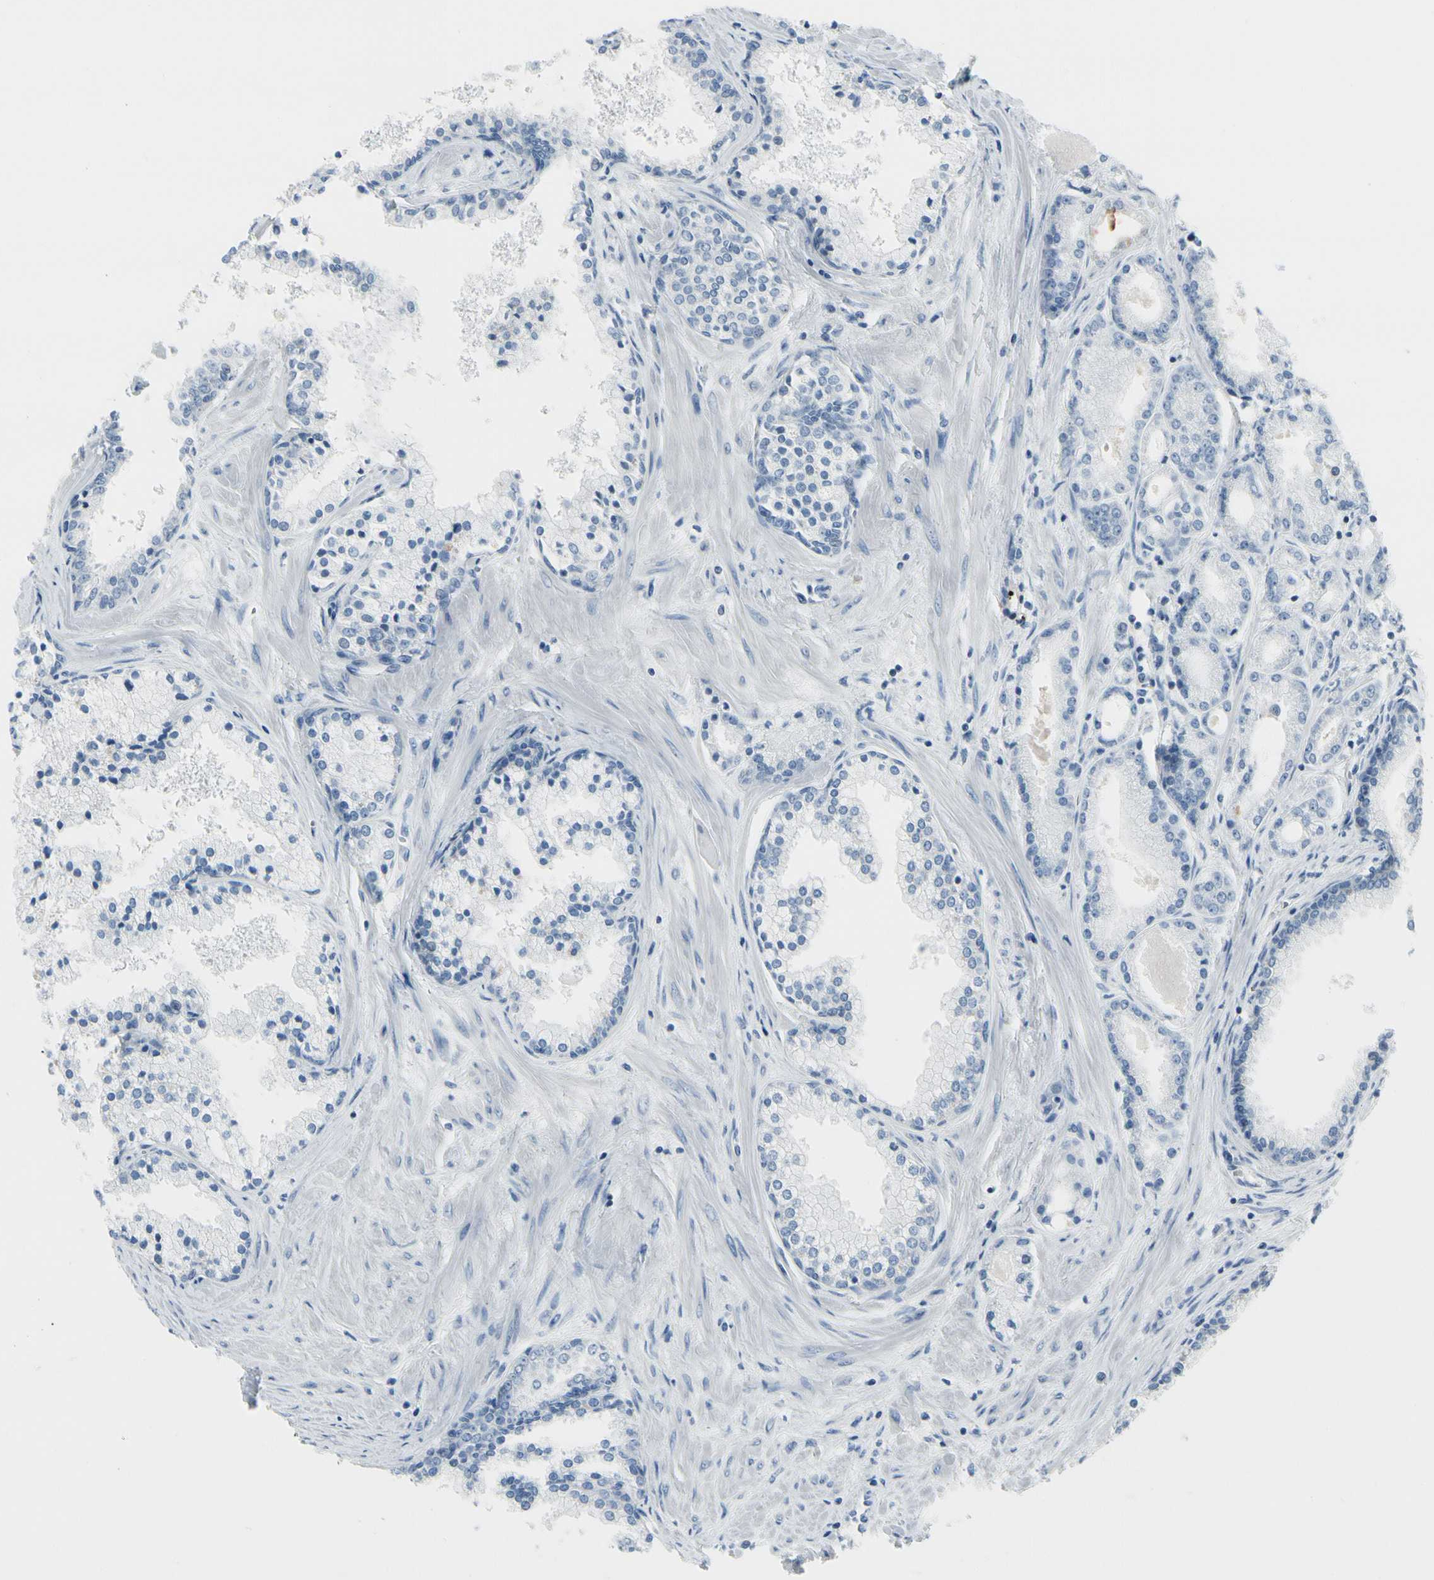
{"staining": {"intensity": "negative", "quantity": "none", "location": "none"}, "tissue": "prostate cancer", "cell_type": "Tumor cells", "image_type": "cancer", "snomed": [{"axis": "morphology", "description": "Adenocarcinoma, High grade"}, {"axis": "topography", "description": "Prostate"}], "caption": "Tumor cells show no significant staining in prostate cancer (high-grade adenocarcinoma). (Stains: DAB (3,3'-diaminobenzidine) immunohistochemistry (IHC) with hematoxylin counter stain, Microscopy: brightfield microscopy at high magnification).", "gene": "MUC5B", "patient": {"sex": "male", "age": 61}}